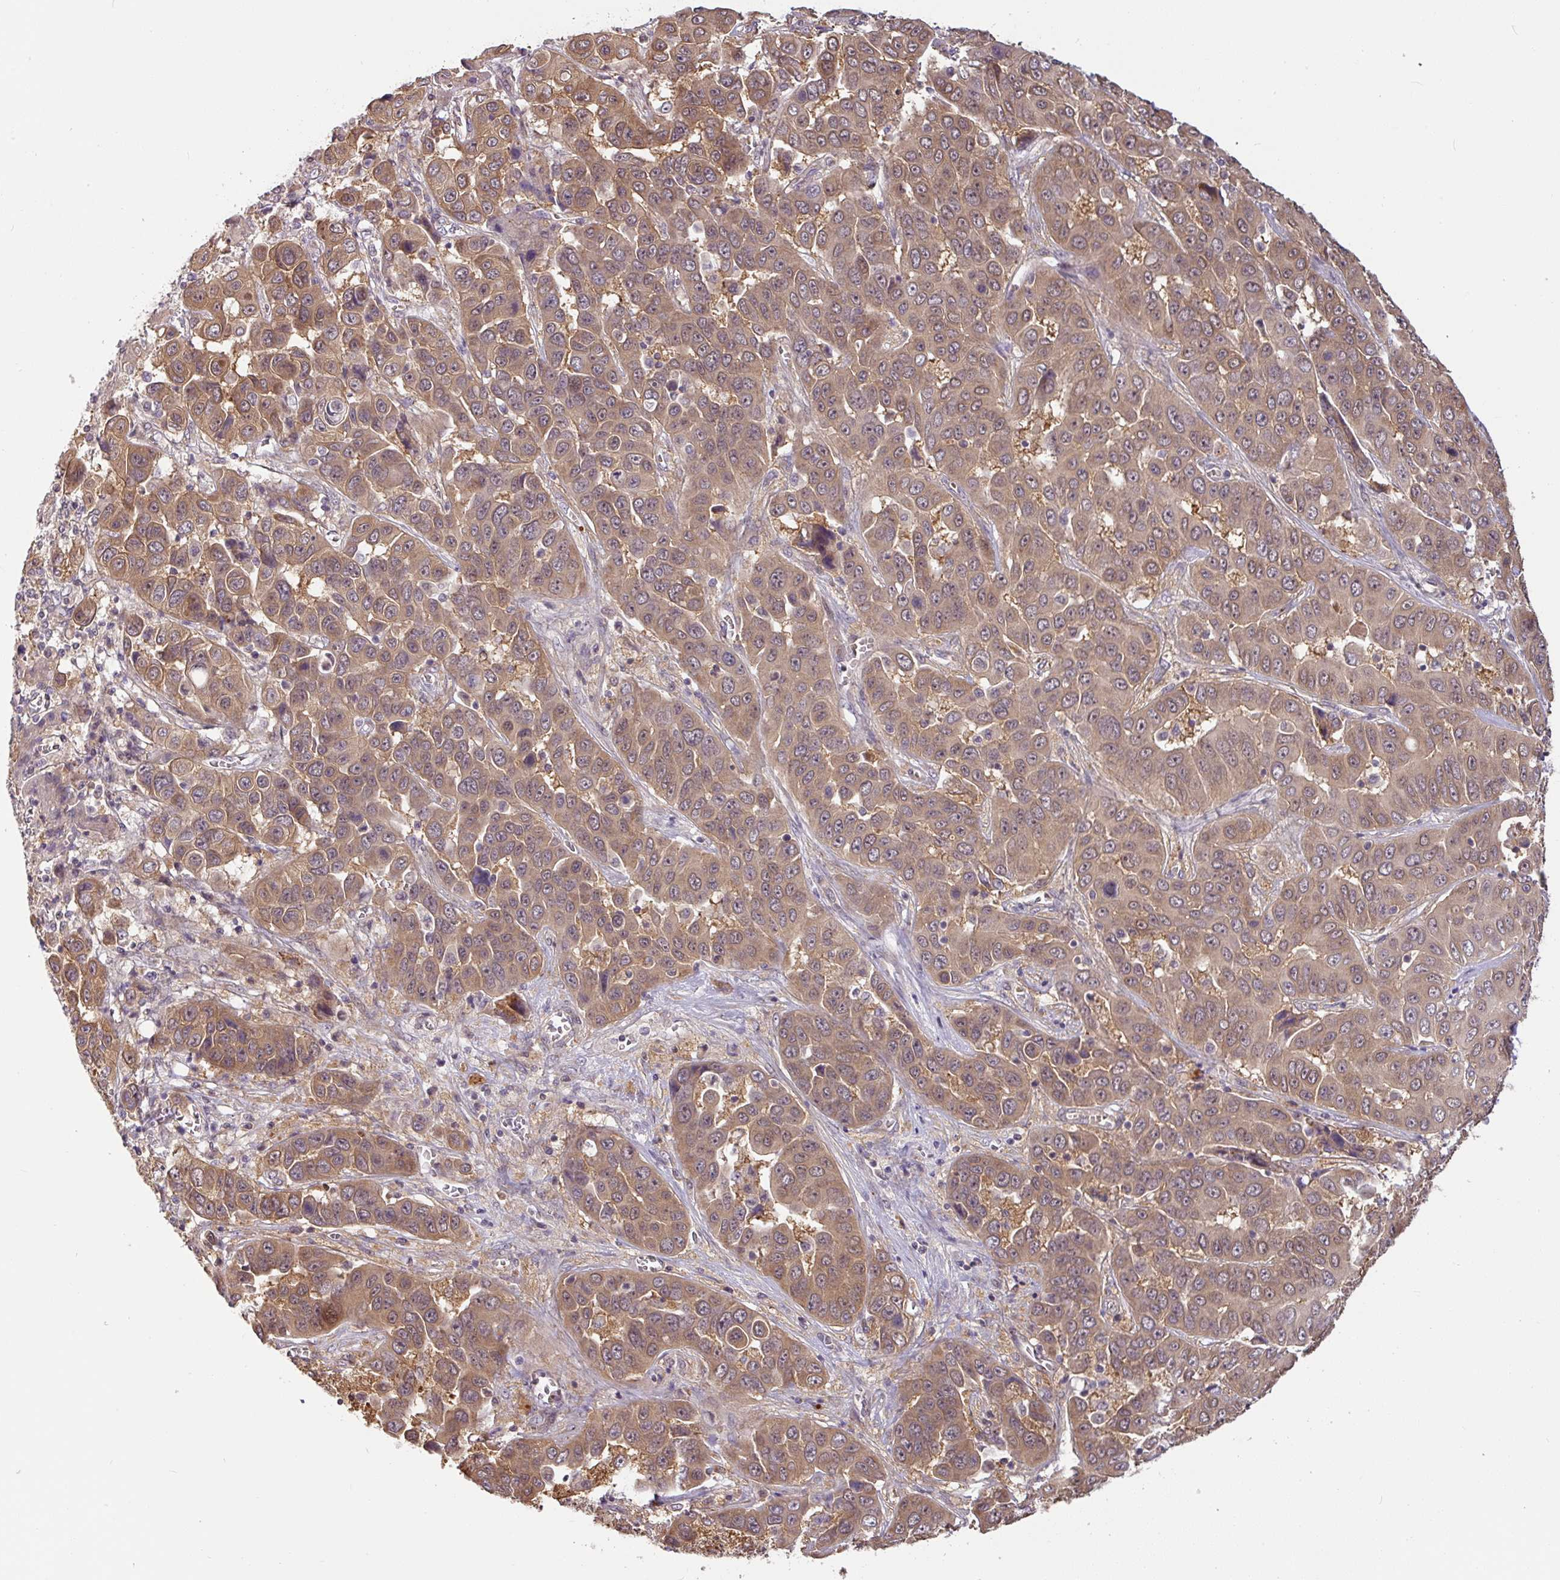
{"staining": {"intensity": "moderate", "quantity": ">75%", "location": "cytoplasmic/membranous"}, "tissue": "liver cancer", "cell_type": "Tumor cells", "image_type": "cancer", "snomed": [{"axis": "morphology", "description": "Cholangiocarcinoma"}, {"axis": "topography", "description": "Liver"}], "caption": "High-power microscopy captured an IHC micrograph of liver cancer, revealing moderate cytoplasmic/membranous positivity in about >75% of tumor cells.", "gene": "SHB", "patient": {"sex": "female", "age": 52}}